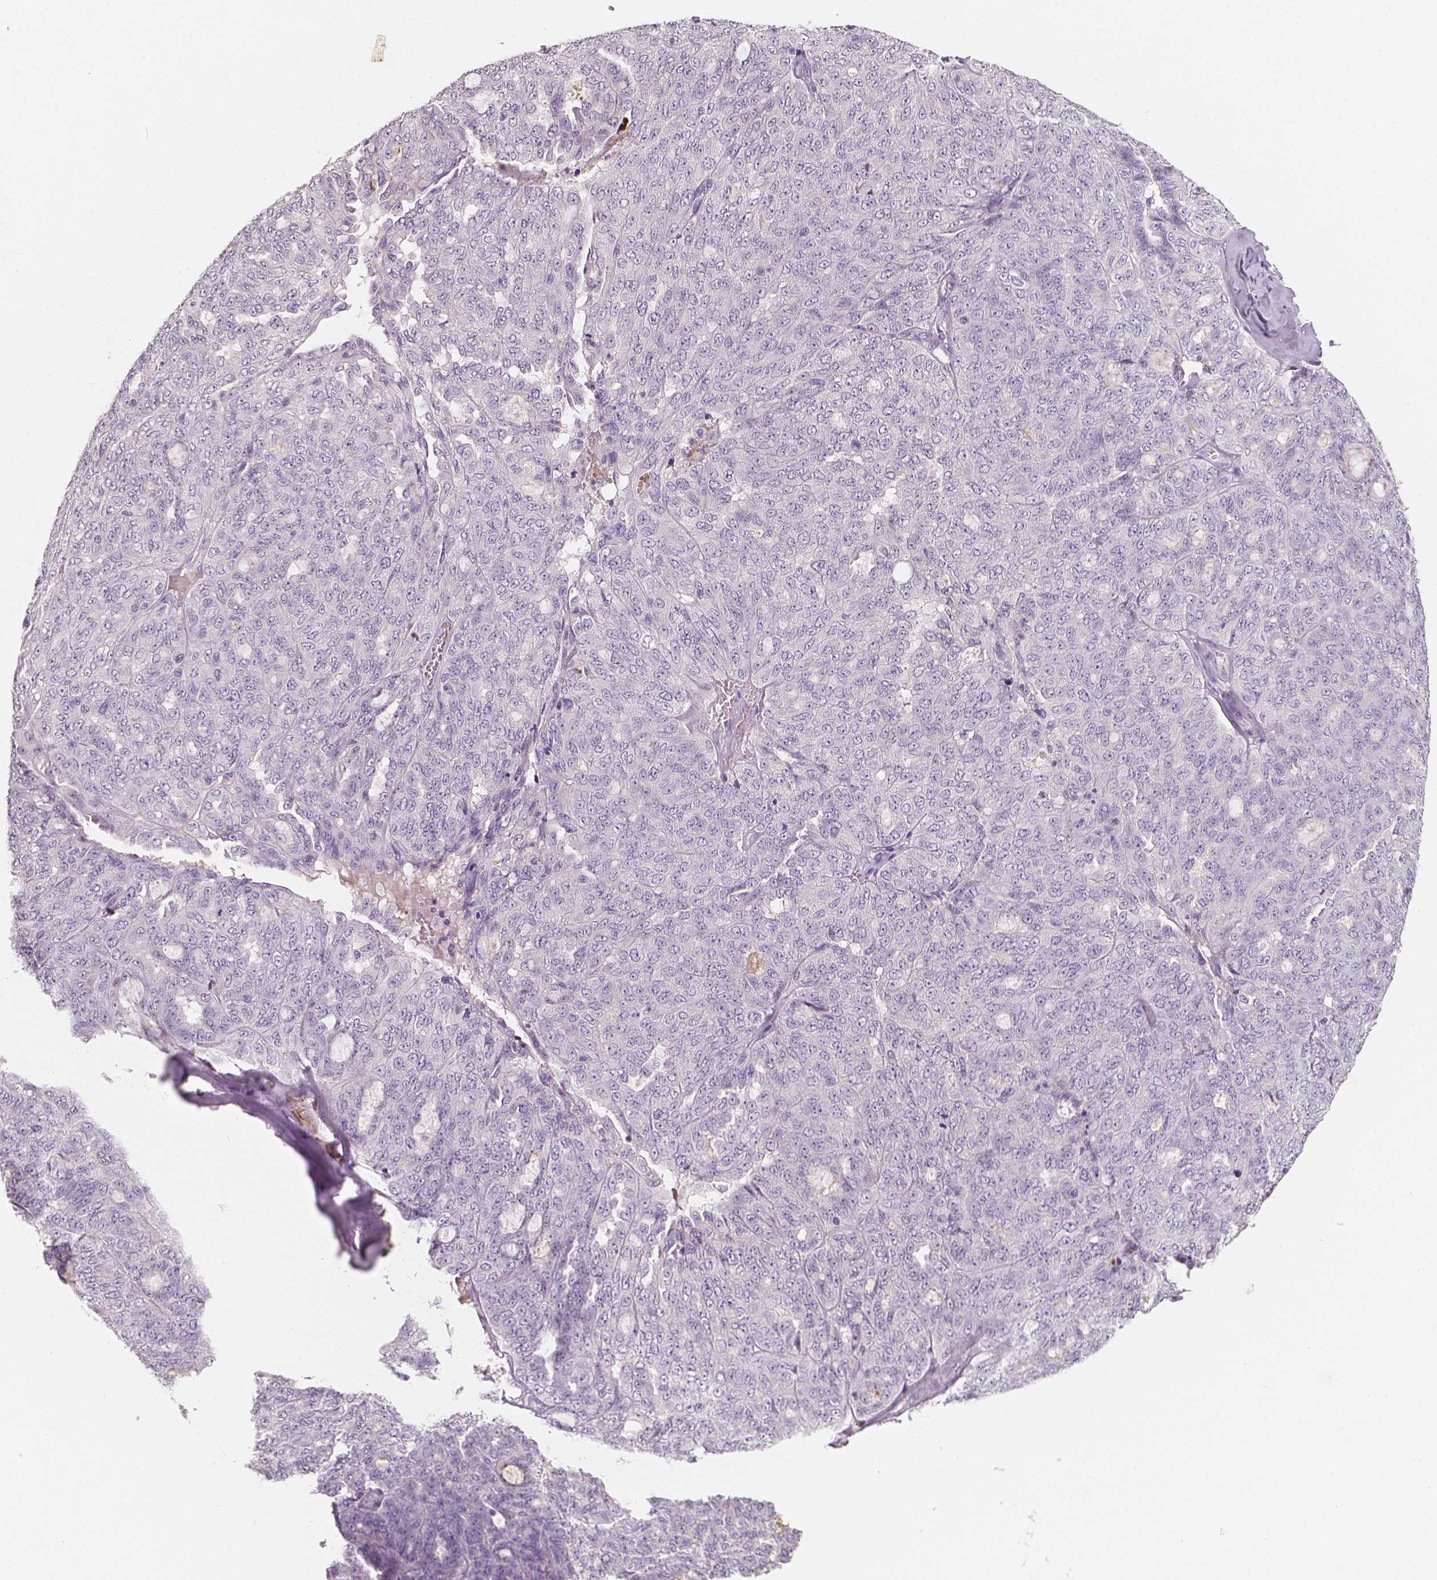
{"staining": {"intensity": "negative", "quantity": "none", "location": "none"}, "tissue": "ovarian cancer", "cell_type": "Tumor cells", "image_type": "cancer", "snomed": [{"axis": "morphology", "description": "Cystadenocarcinoma, serous, NOS"}, {"axis": "topography", "description": "Ovary"}], "caption": "Human serous cystadenocarcinoma (ovarian) stained for a protein using IHC displays no expression in tumor cells.", "gene": "APOA4", "patient": {"sex": "female", "age": 71}}